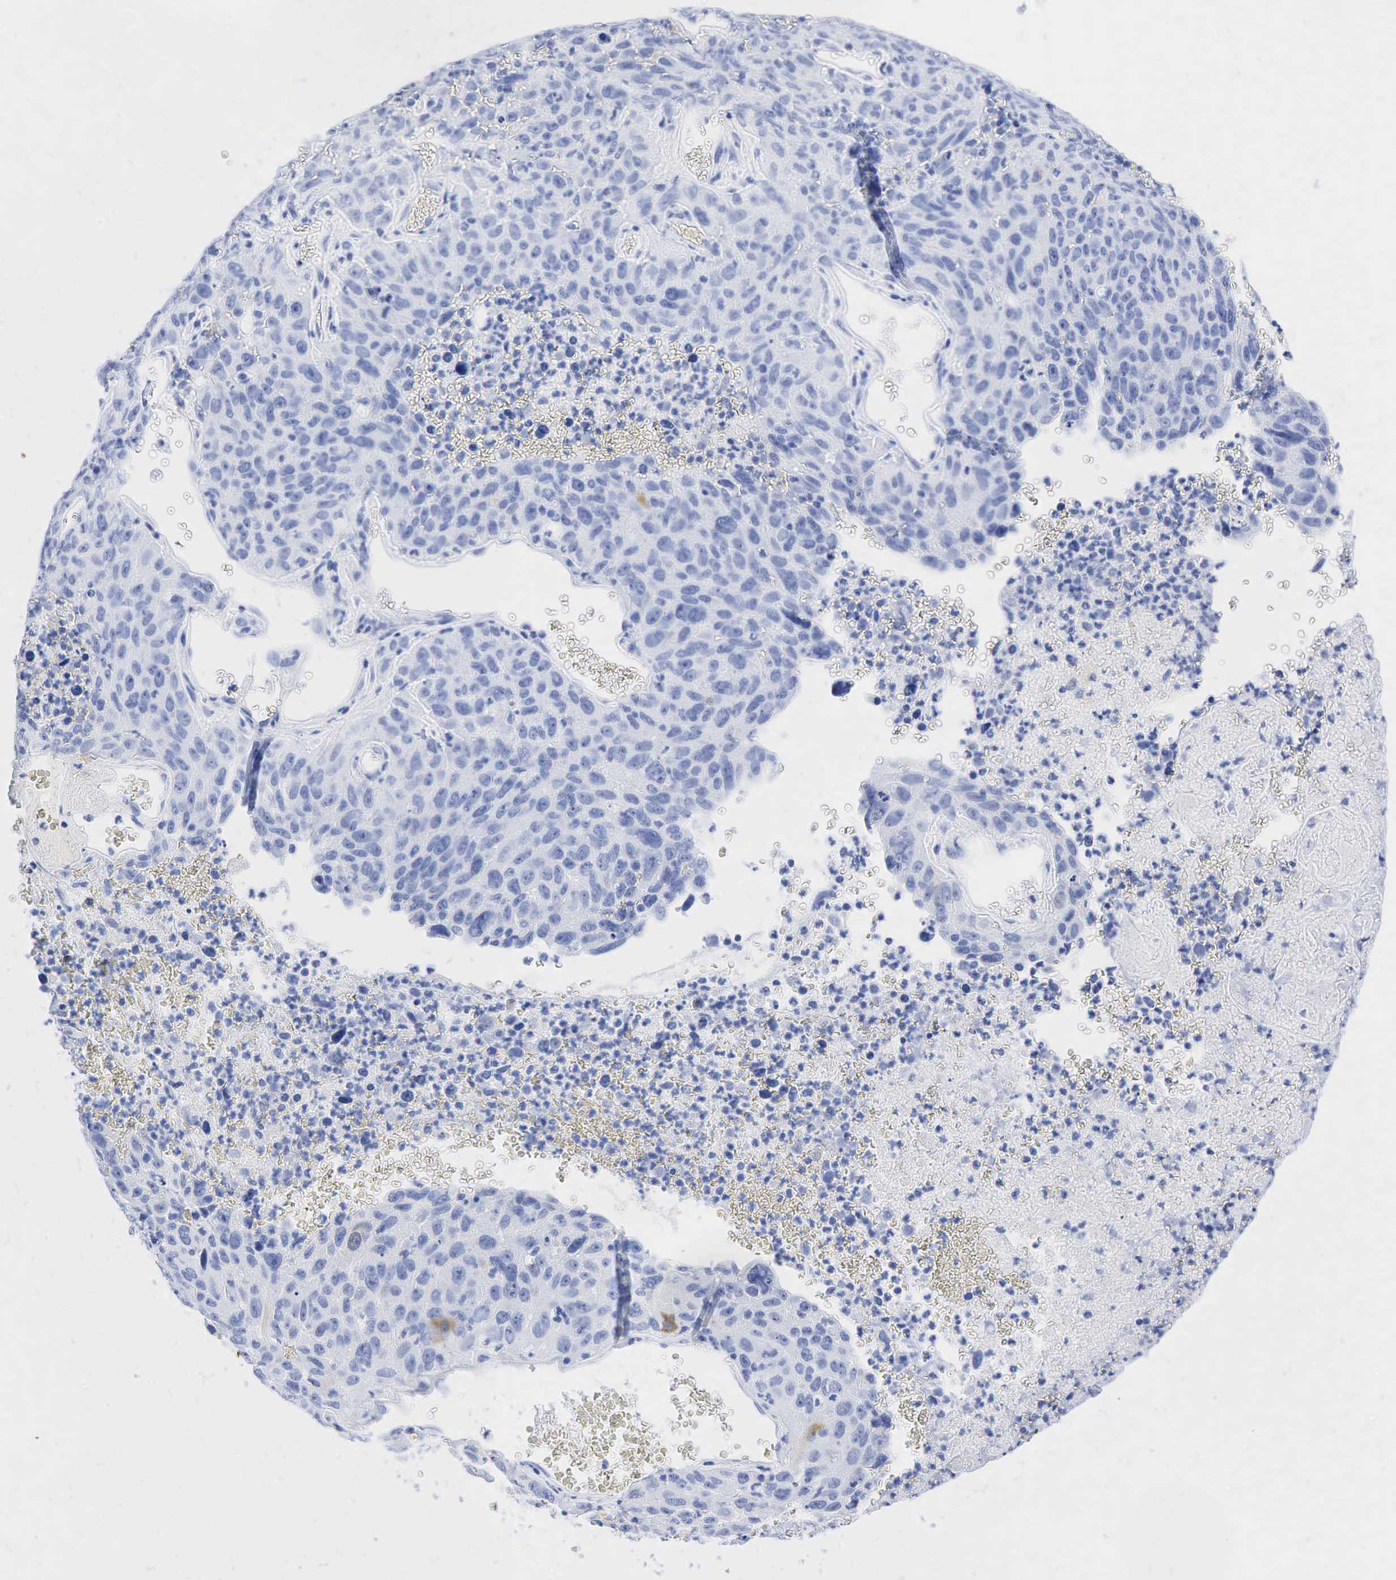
{"staining": {"intensity": "moderate", "quantity": "<25%", "location": "cytoplasmic/membranous"}, "tissue": "lung cancer", "cell_type": "Tumor cells", "image_type": "cancer", "snomed": [{"axis": "morphology", "description": "Squamous cell carcinoma, NOS"}, {"axis": "topography", "description": "Lung"}], "caption": "Moderate cytoplasmic/membranous protein positivity is appreciated in approximately <25% of tumor cells in squamous cell carcinoma (lung).", "gene": "INHA", "patient": {"sex": "male", "age": 64}}